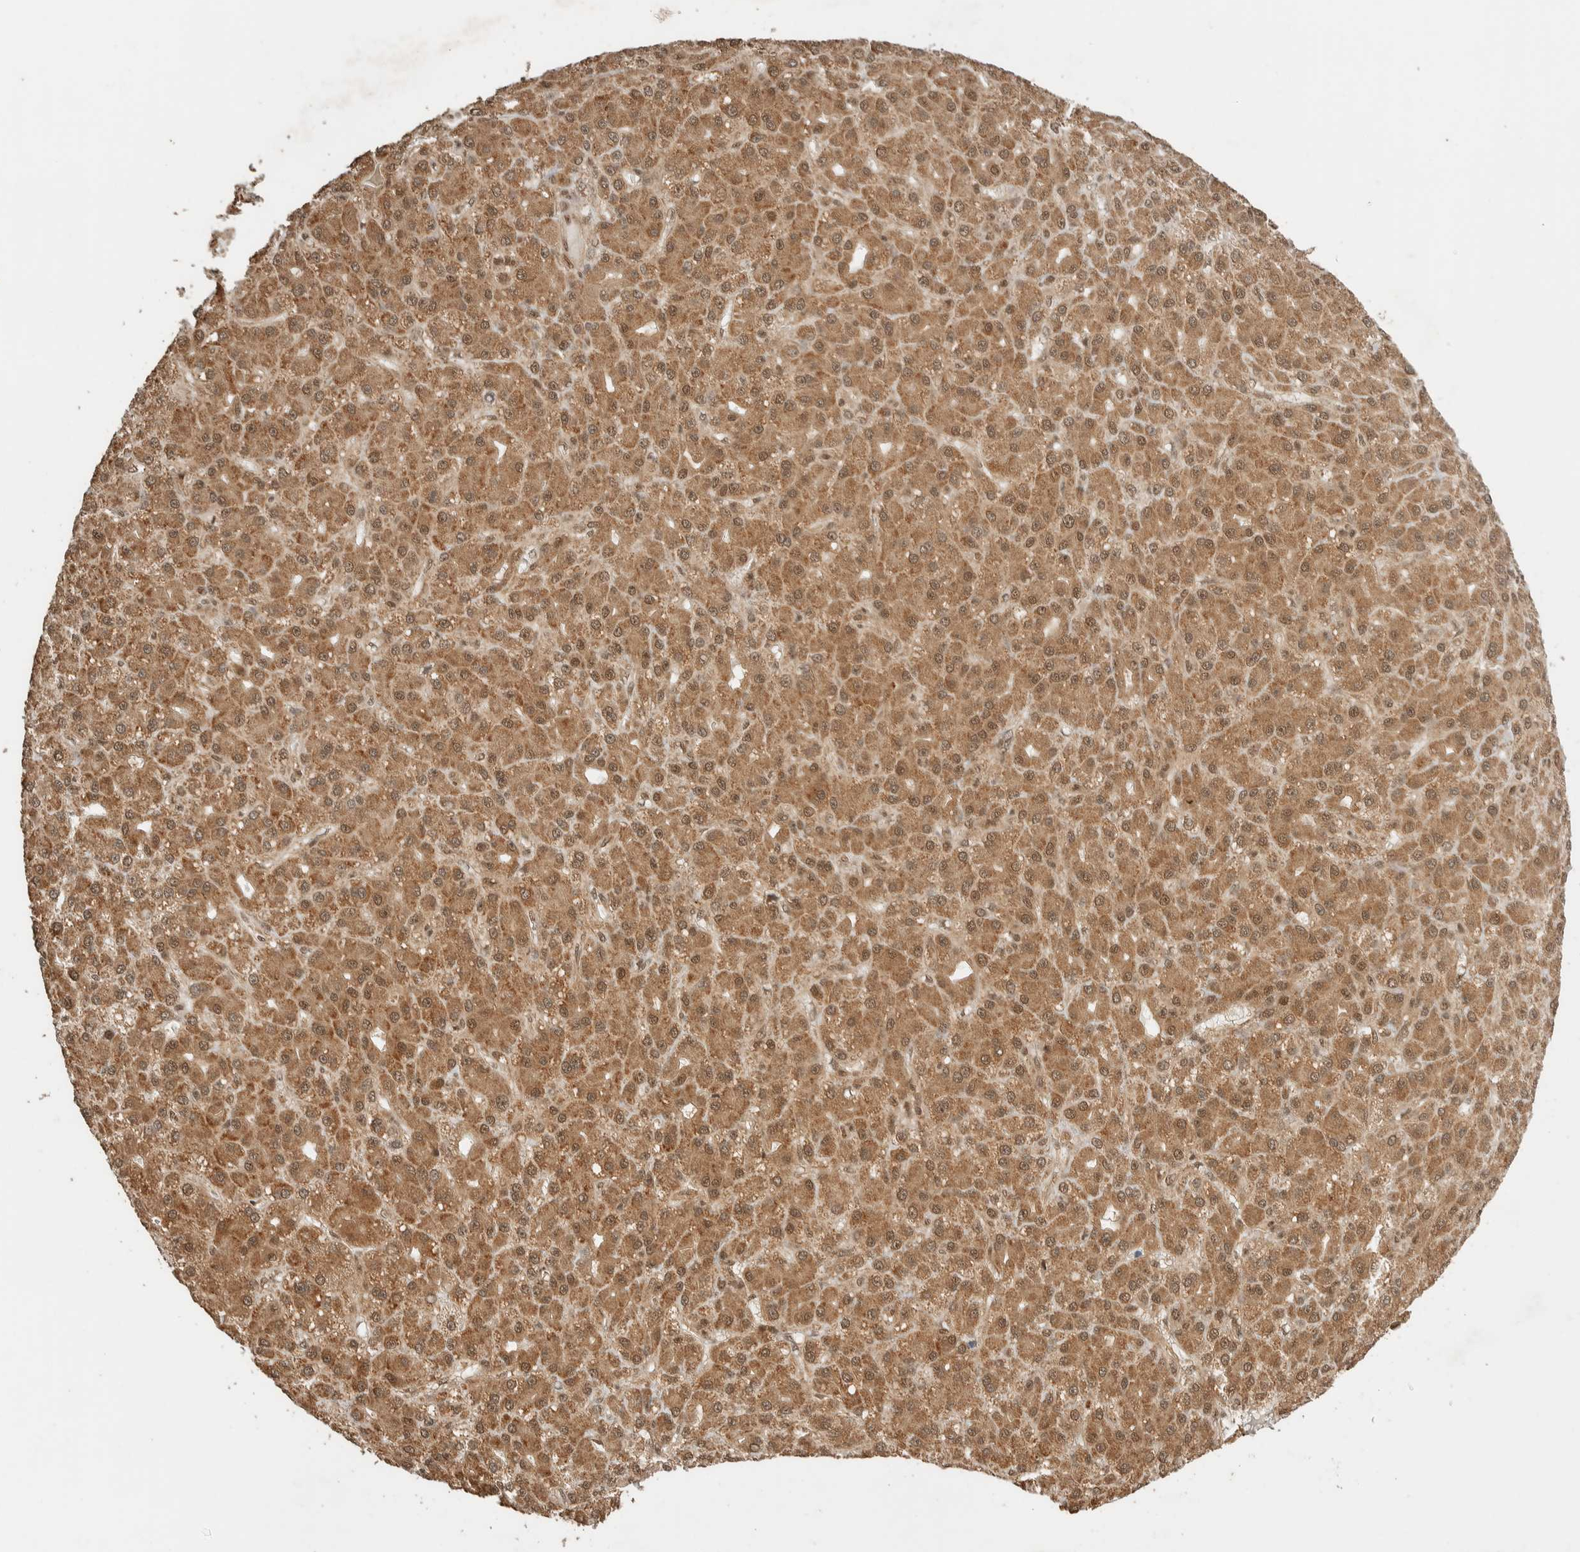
{"staining": {"intensity": "moderate", "quantity": ">75%", "location": "cytoplasmic/membranous,nuclear"}, "tissue": "liver cancer", "cell_type": "Tumor cells", "image_type": "cancer", "snomed": [{"axis": "morphology", "description": "Carcinoma, Hepatocellular, NOS"}, {"axis": "topography", "description": "Liver"}], "caption": "IHC photomicrograph of neoplastic tissue: hepatocellular carcinoma (liver) stained using immunohistochemistry (IHC) demonstrates medium levels of moderate protein expression localized specifically in the cytoplasmic/membranous and nuclear of tumor cells, appearing as a cytoplasmic/membranous and nuclear brown color.", "gene": "ZBTB2", "patient": {"sex": "male", "age": 67}}